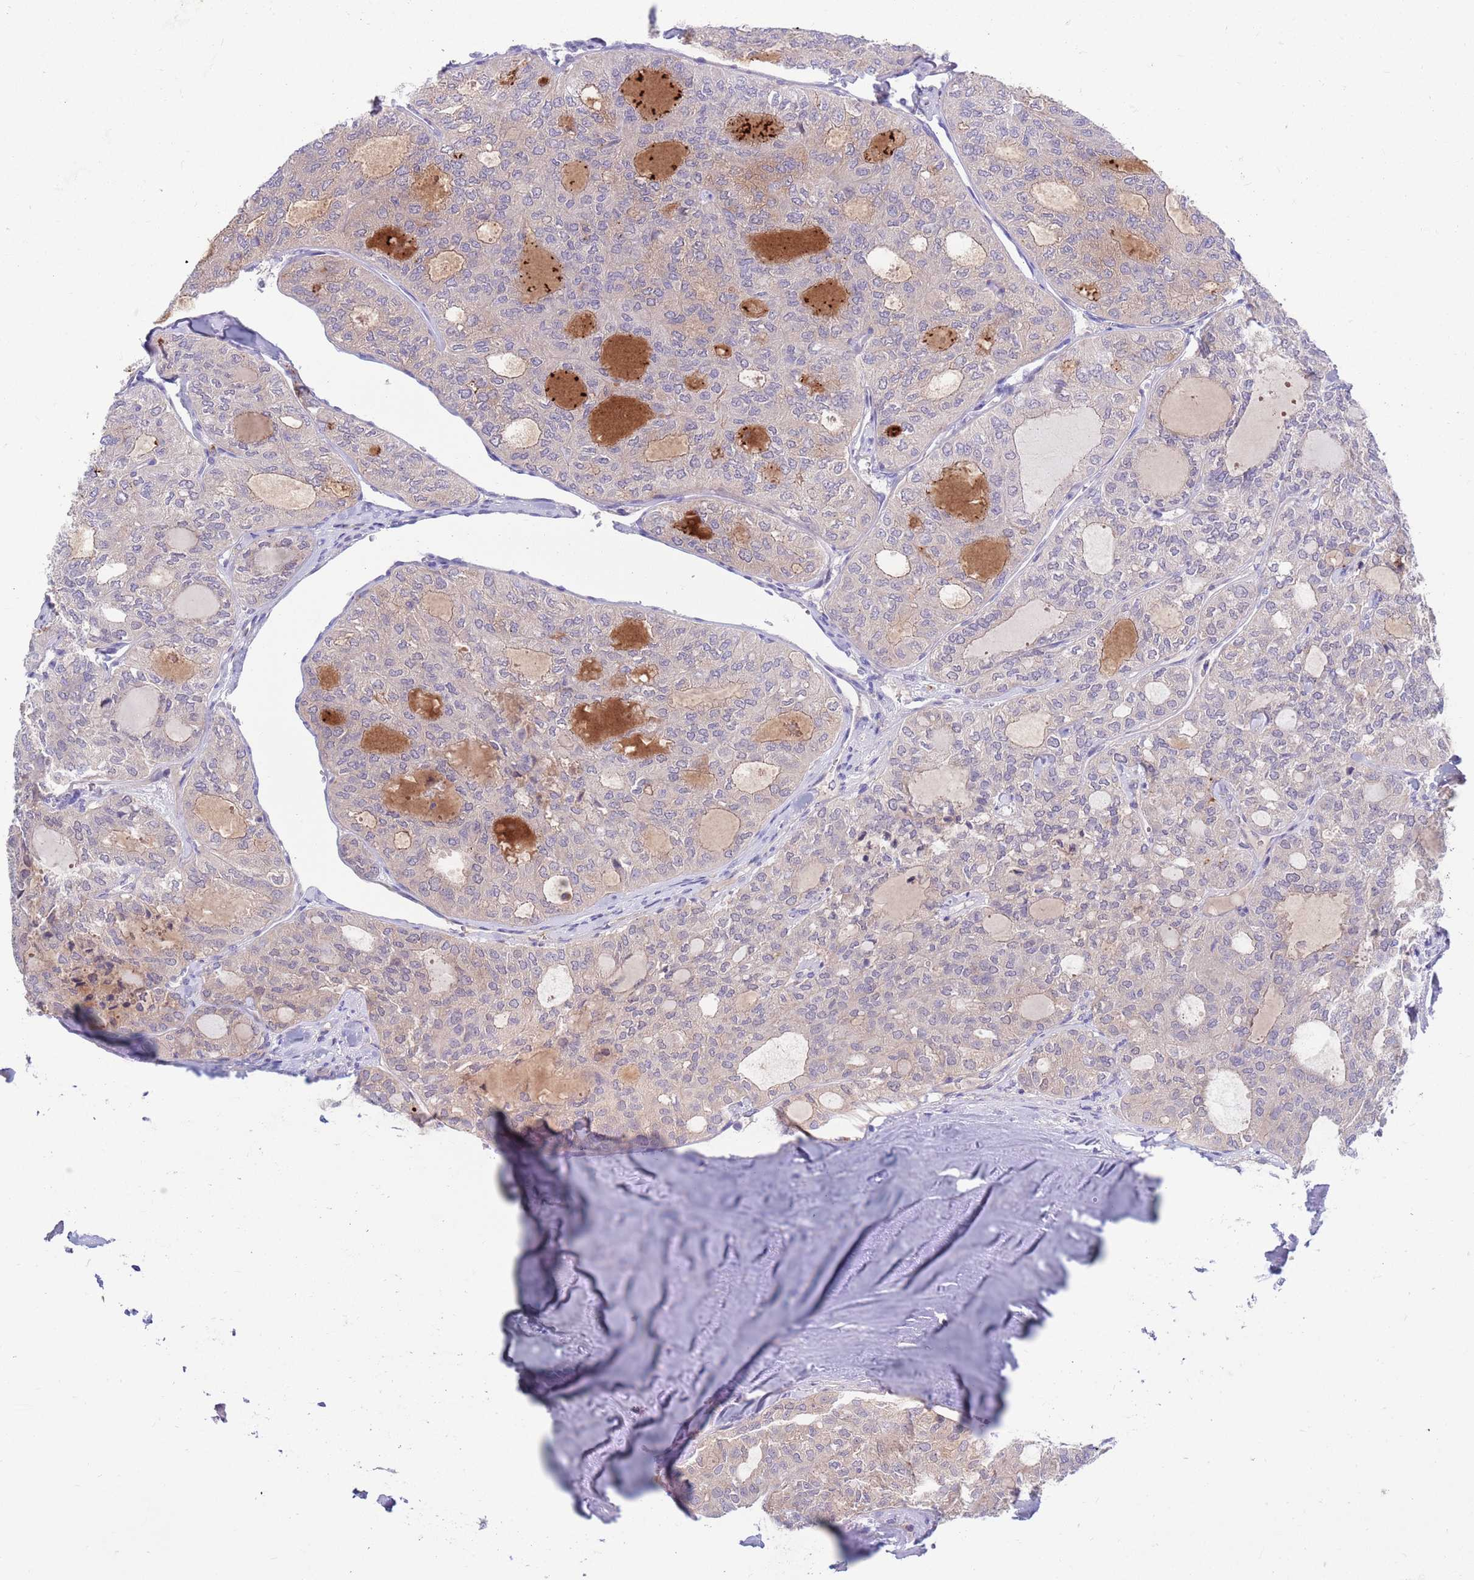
{"staining": {"intensity": "negative", "quantity": "none", "location": "none"}, "tissue": "thyroid cancer", "cell_type": "Tumor cells", "image_type": "cancer", "snomed": [{"axis": "morphology", "description": "Follicular adenoma carcinoma, NOS"}, {"axis": "topography", "description": "Thyroid gland"}], "caption": "A high-resolution micrograph shows immunohistochemistry (IHC) staining of follicular adenoma carcinoma (thyroid), which demonstrates no significant positivity in tumor cells.", "gene": "KLHL29", "patient": {"sex": "male", "age": 75}}